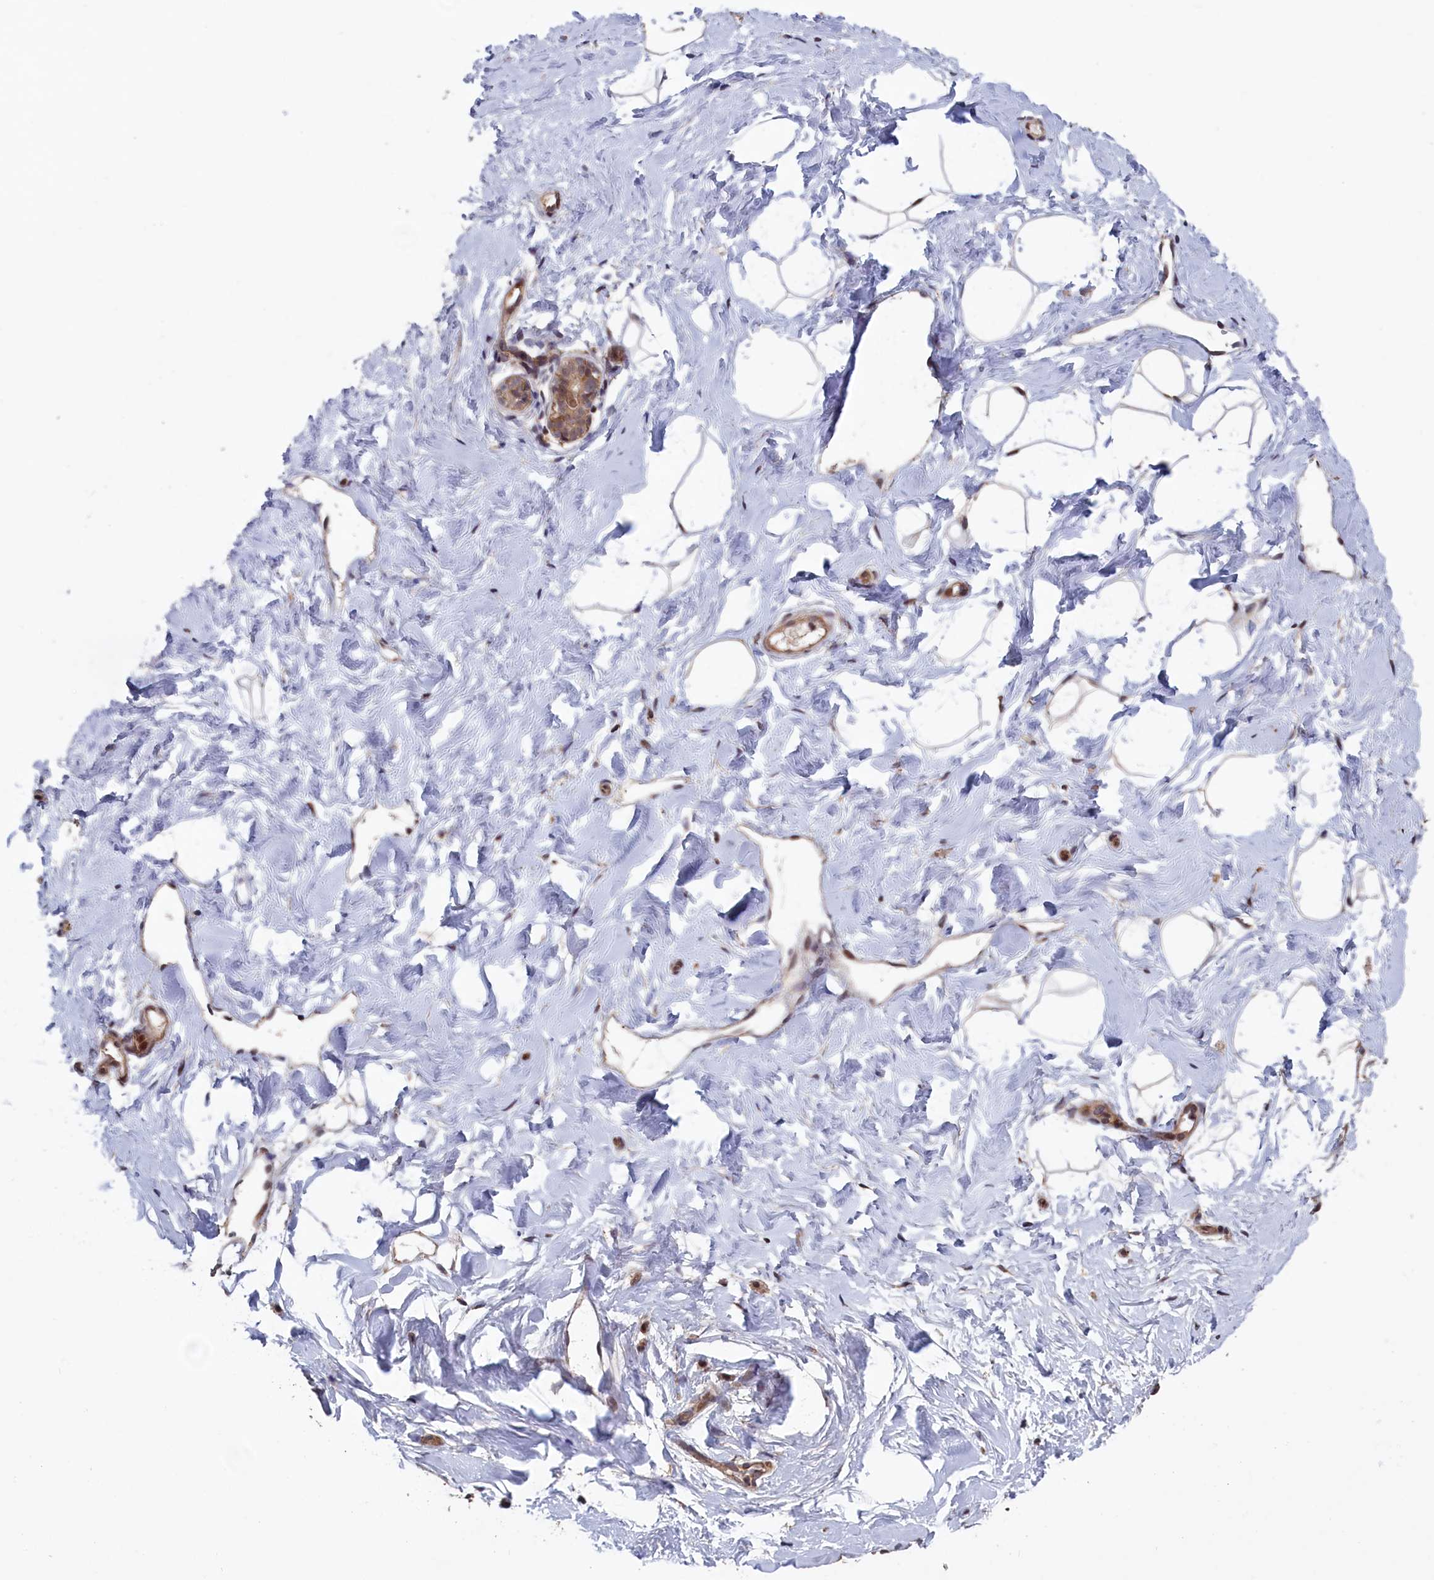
{"staining": {"intensity": "moderate", "quantity": ">75%", "location": "cytoplasmic/membranous,nuclear"}, "tissue": "breast", "cell_type": "Adipocytes", "image_type": "normal", "snomed": [{"axis": "morphology", "description": "Normal tissue, NOS"}, {"axis": "morphology", "description": "Adenoma, NOS"}, {"axis": "topography", "description": "Breast"}], "caption": "Immunohistochemical staining of unremarkable human breast demonstrates medium levels of moderate cytoplasmic/membranous,nuclear staining in approximately >75% of adipocytes.", "gene": "LSG1", "patient": {"sex": "female", "age": 23}}